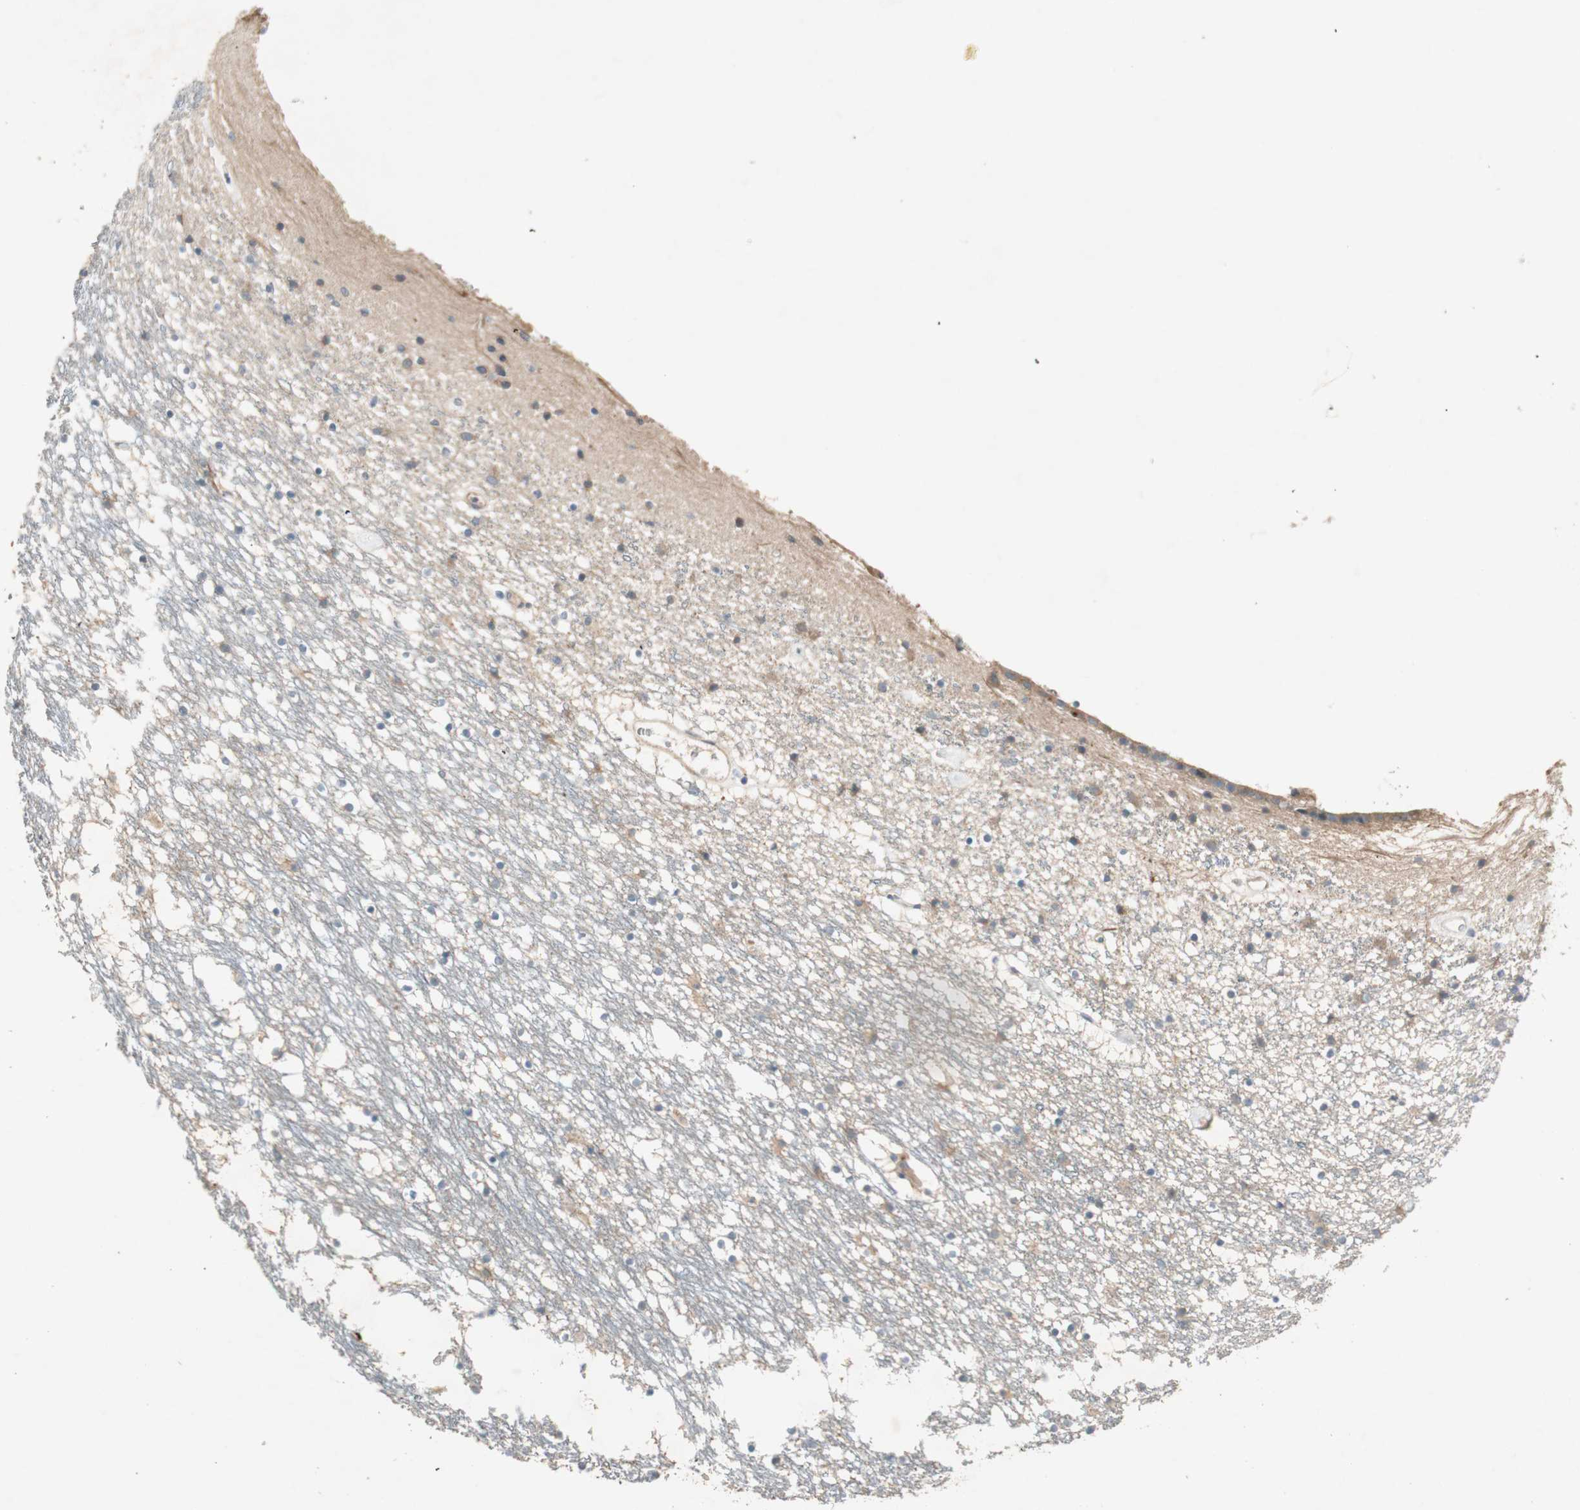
{"staining": {"intensity": "moderate", "quantity": "25%-75%", "location": "cytoplasmic/membranous"}, "tissue": "caudate", "cell_type": "Glial cells", "image_type": "normal", "snomed": [{"axis": "morphology", "description": "Normal tissue, NOS"}, {"axis": "topography", "description": "Lateral ventricle wall"}], "caption": "Normal caudate demonstrates moderate cytoplasmic/membranous expression in about 25%-75% of glial cells.", "gene": "APOO", "patient": {"sex": "male", "age": 45}}